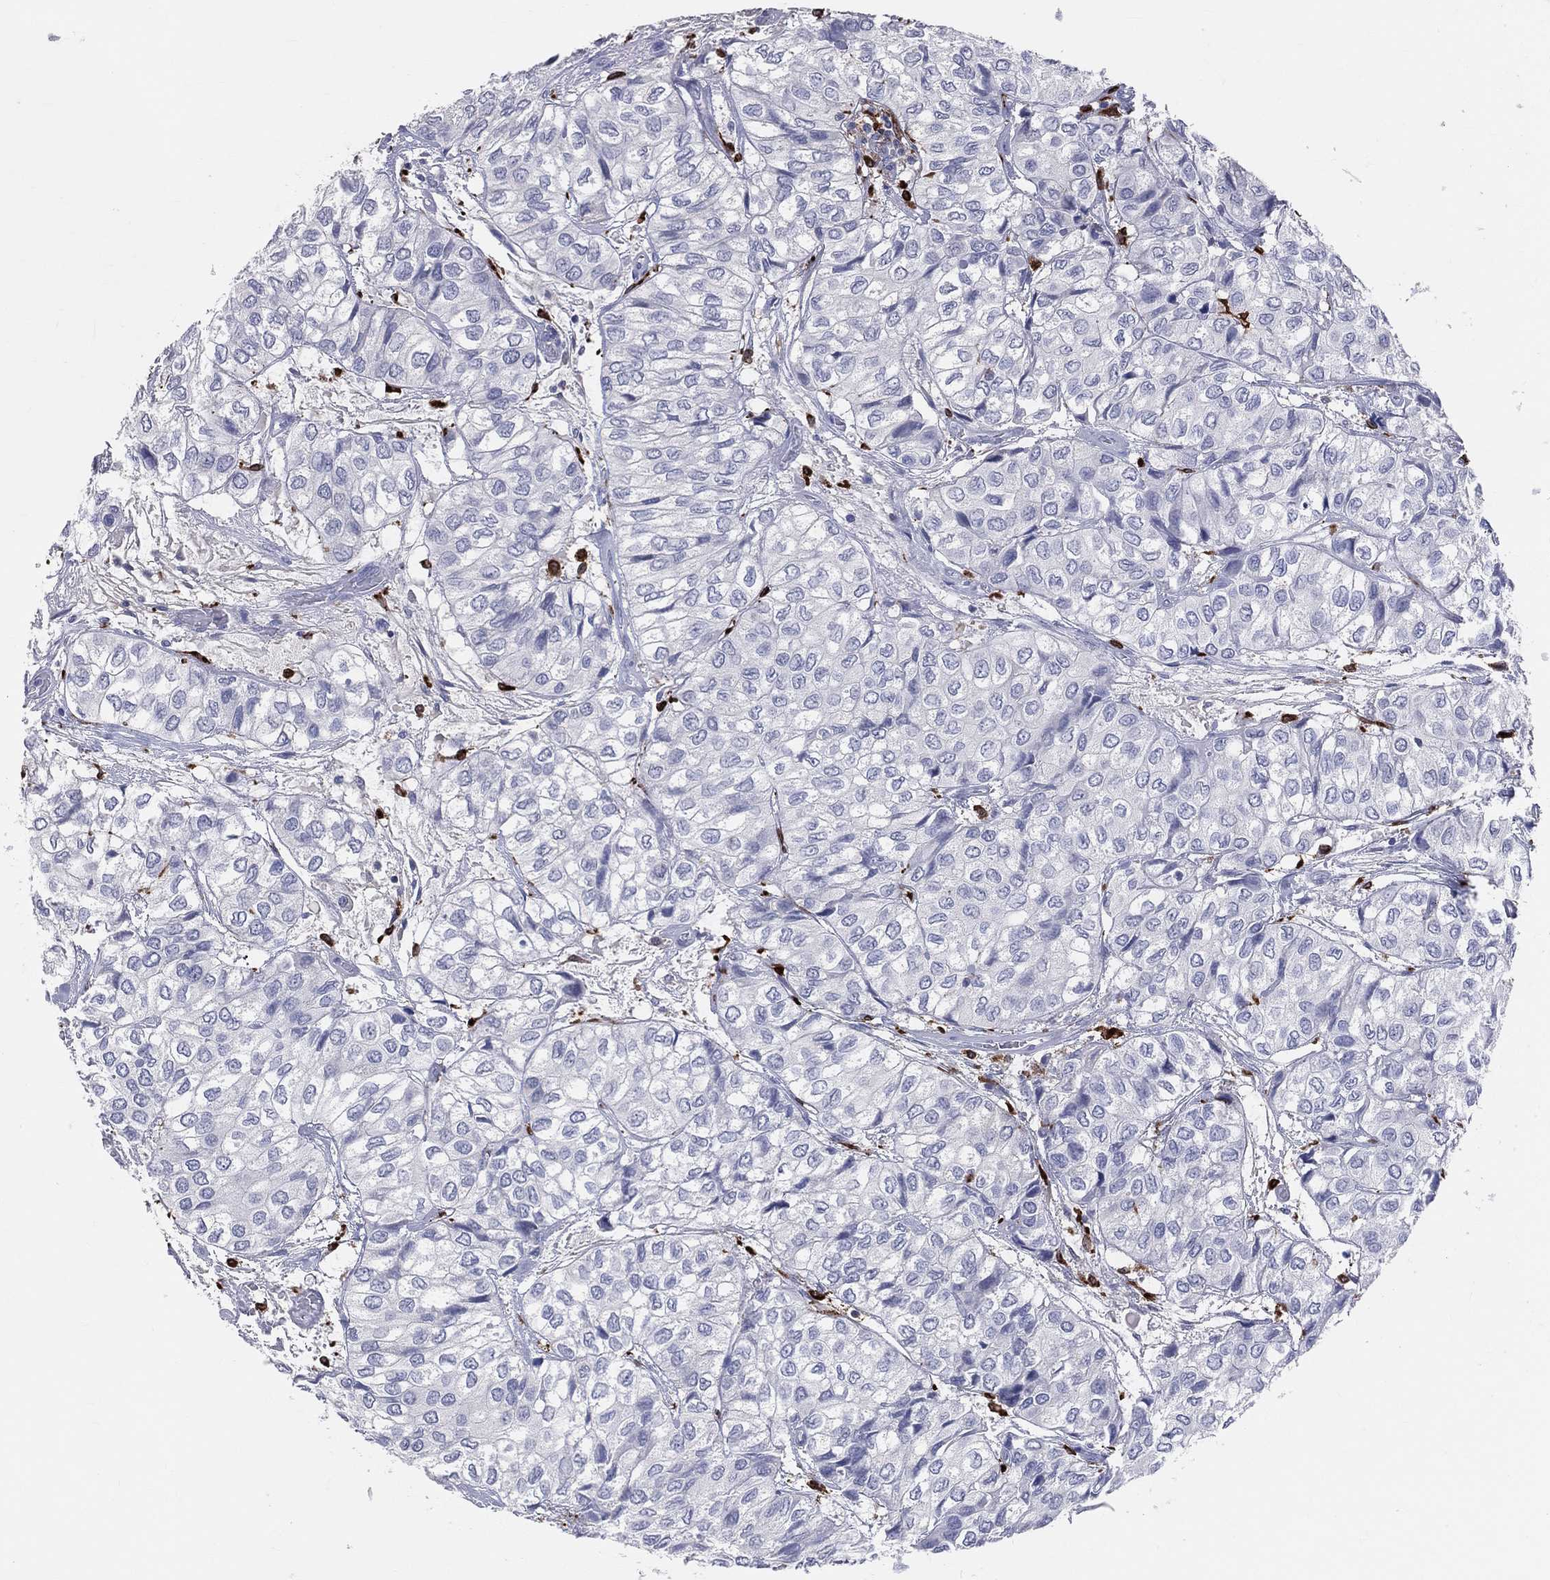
{"staining": {"intensity": "negative", "quantity": "none", "location": "none"}, "tissue": "urothelial cancer", "cell_type": "Tumor cells", "image_type": "cancer", "snomed": [{"axis": "morphology", "description": "Urothelial carcinoma, High grade"}, {"axis": "topography", "description": "Urinary bladder"}], "caption": "High-grade urothelial carcinoma stained for a protein using IHC displays no staining tumor cells.", "gene": "CD74", "patient": {"sex": "male", "age": 73}}